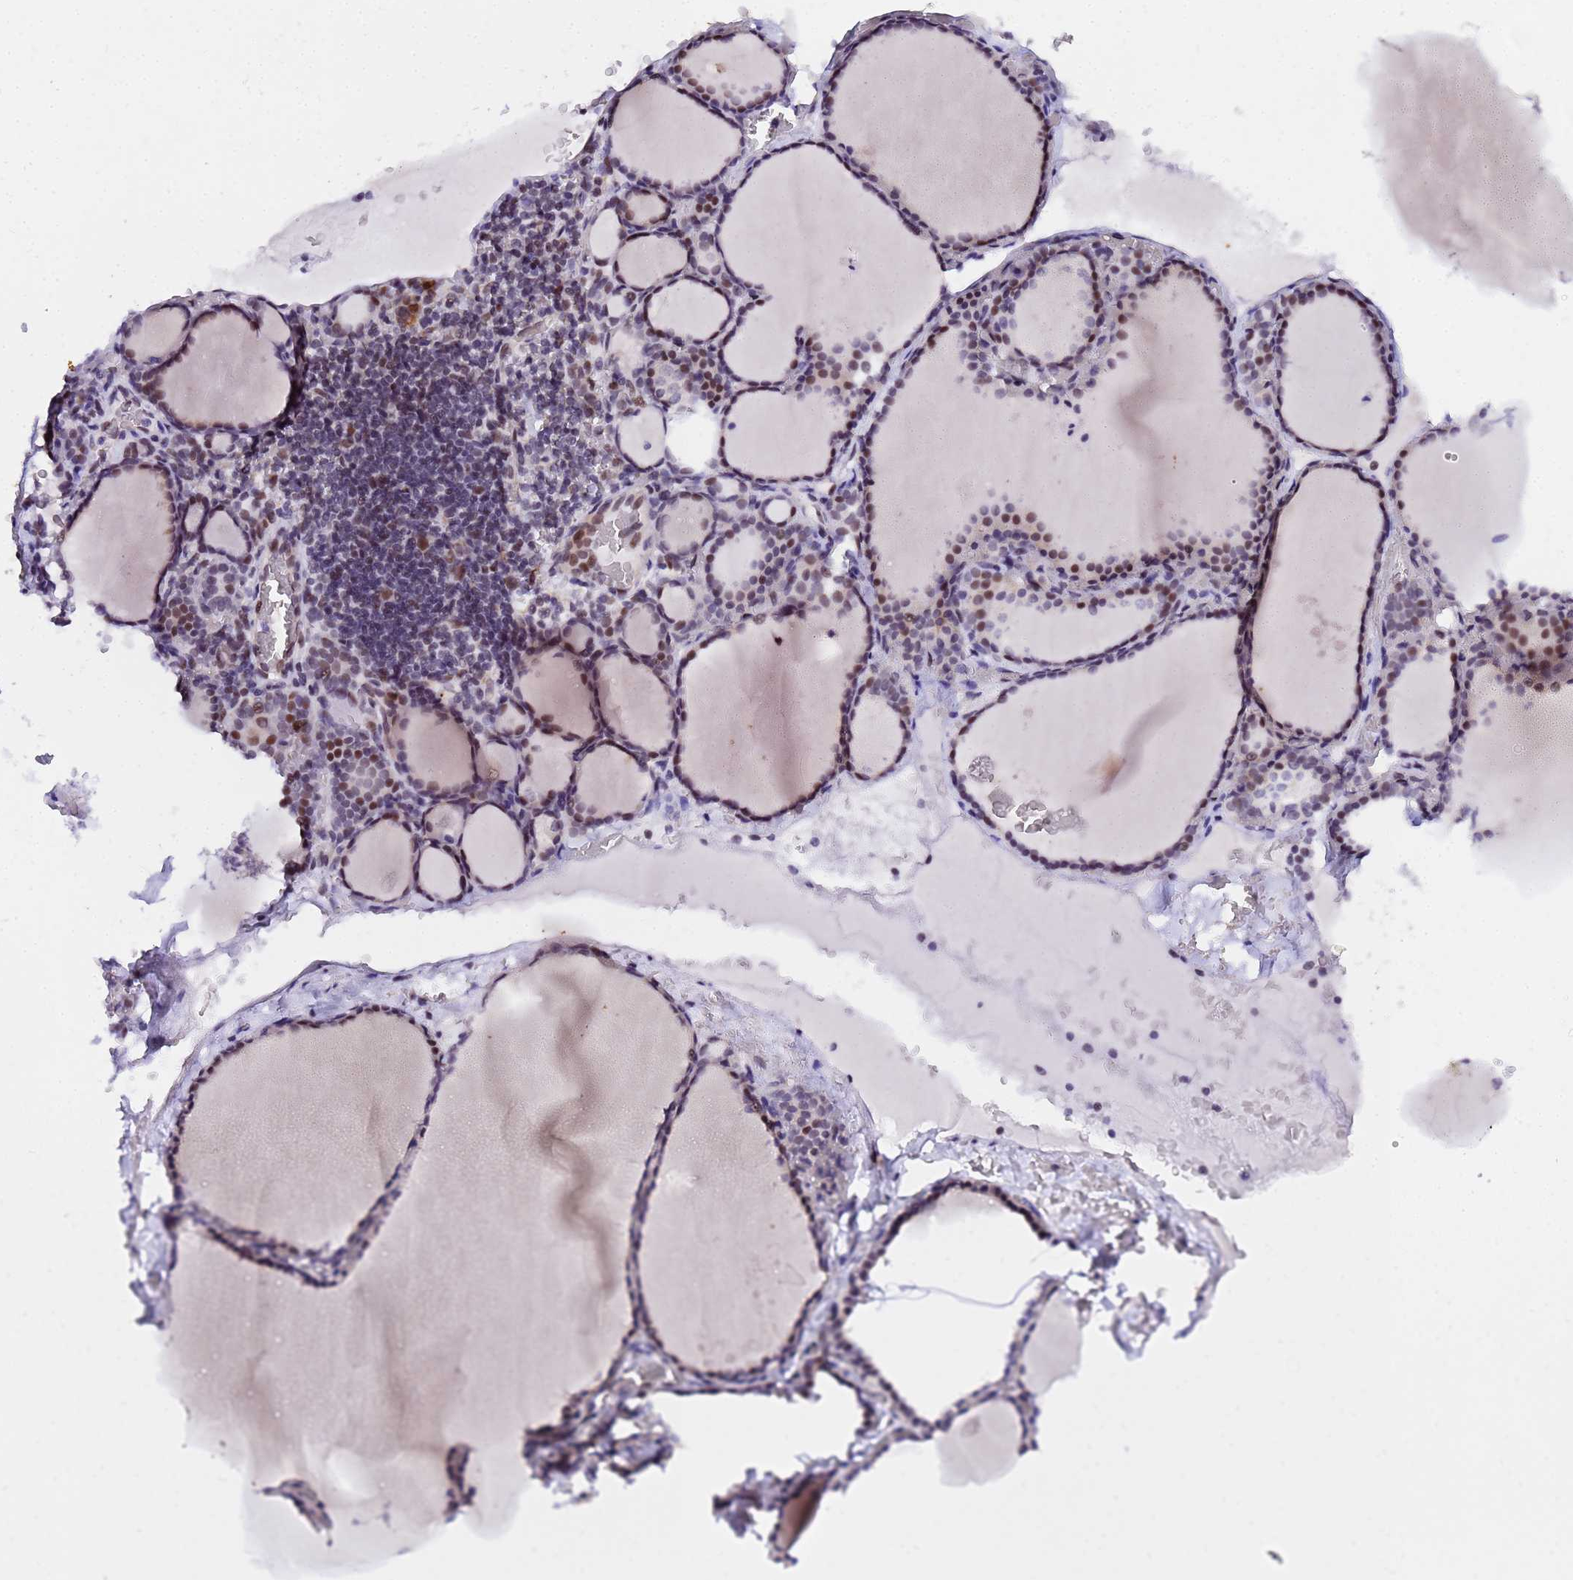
{"staining": {"intensity": "moderate", "quantity": "<25%", "location": "nuclear"}, "tissue": "thyroid gland", "cell_type": "Glandular cells", "image_type": "normal", "snomed": [{"axis": "morphology", "description": "Normal tissue, NOS"}, {"axis": "topography", "description": "Thyroid gland"}], "caption": "Protein analysis of unremarkable thyroid gland displays moderate nuclear expression in approximately <25% of glandular cells.", "gene": "CKMT1A", "patient": {"sex": "female", "age": 39}}